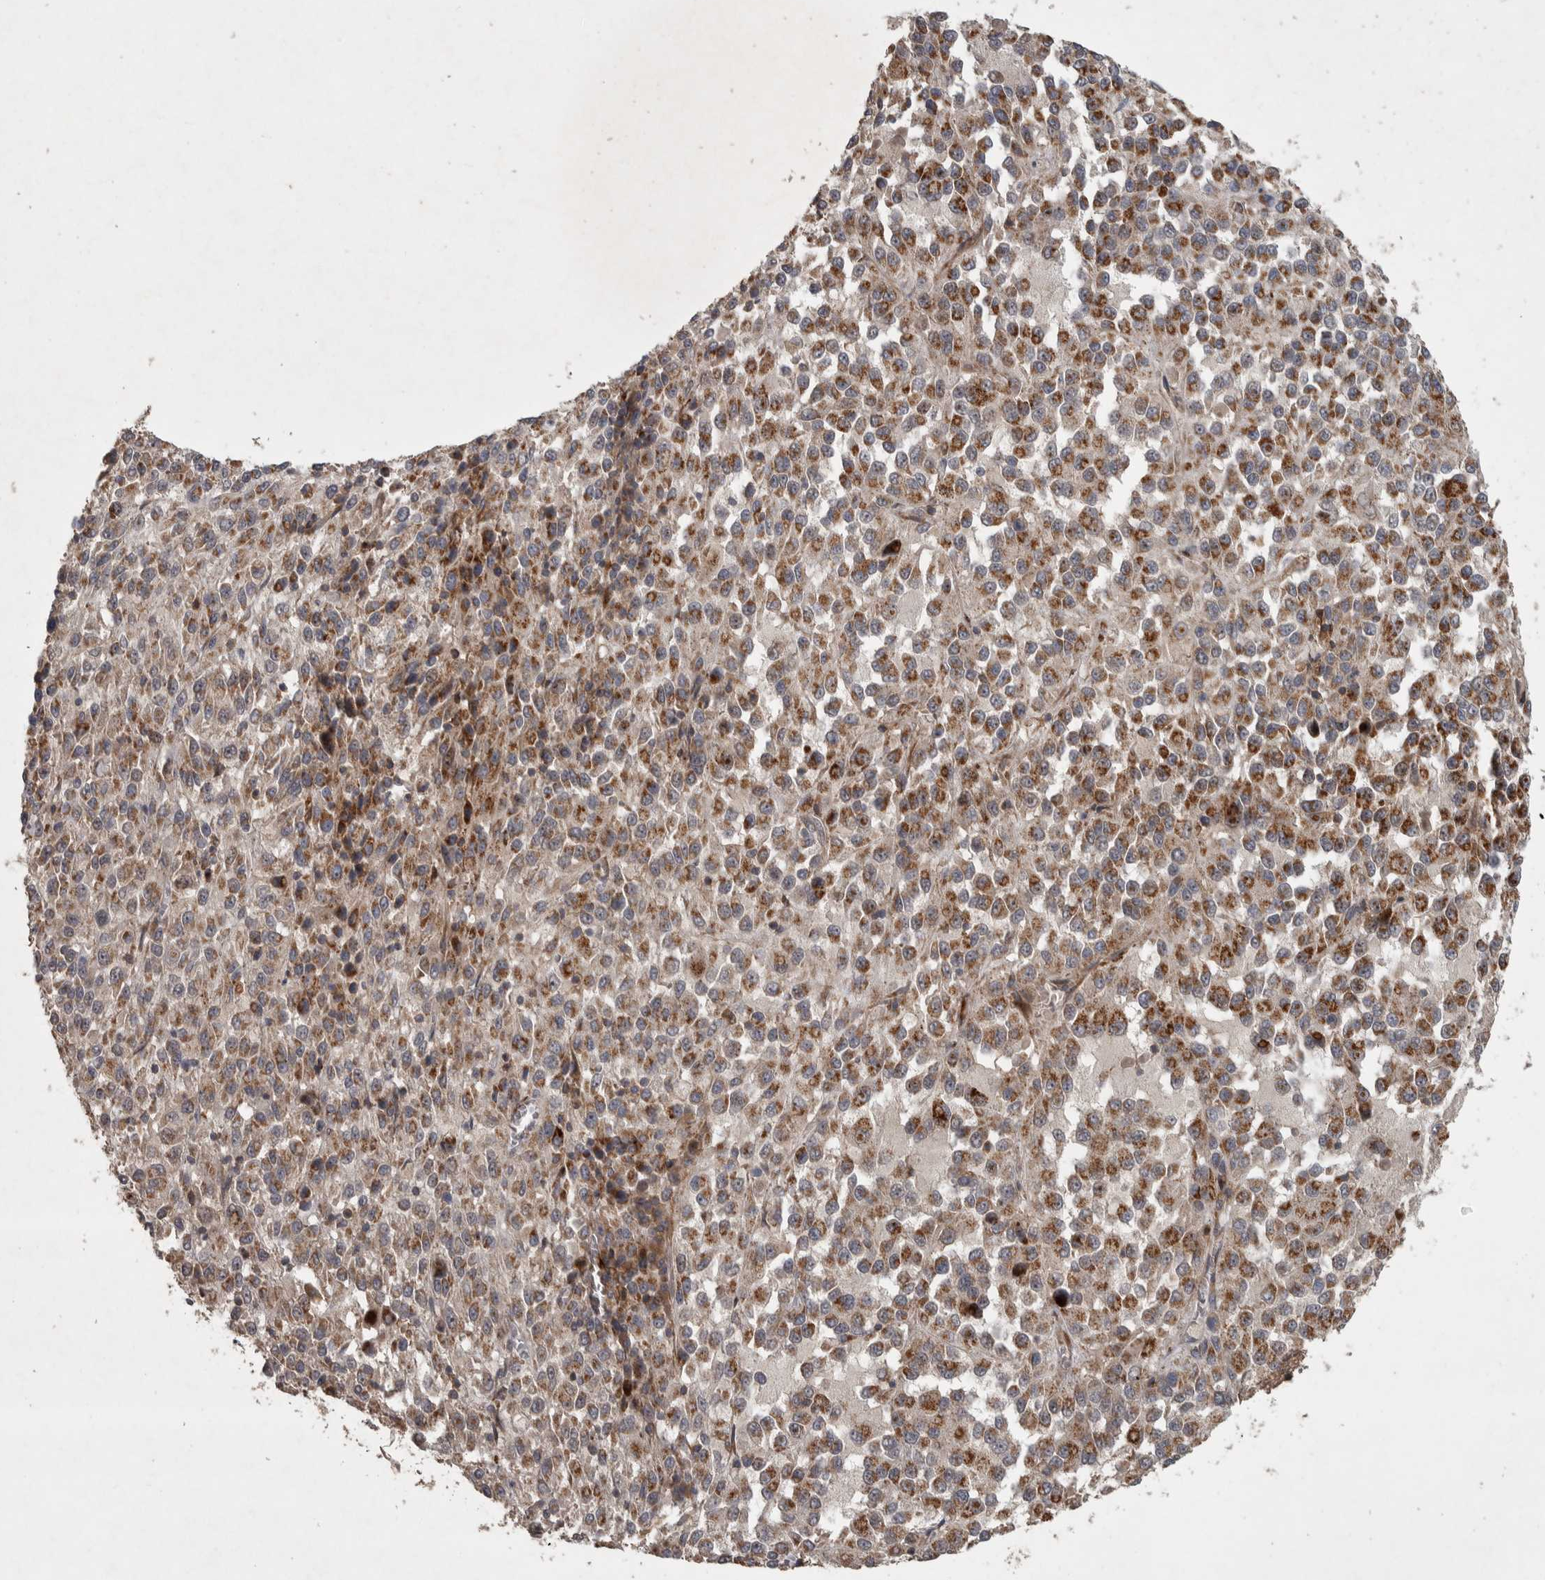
{"staining": {"intensity": "moderate", "quantity": ">75%", "location": "cytoplasmic/membranous"}, "tissue": "melanoma", "cell_type": "Tumor cells", "image_type": "cancer", "snomed": [{"axis": "morphology", "description": "Malignant melanoma, Metastatic site"}, {"axis": "topography", "description": "Lung"}], "caption": "Malignant melanoma (metastatic site) stained with IHC demonstrates moderate cytoplasmic/membranous positivity in approximately >75% of tumor cells.", "gene": "ERAL1", "patient": {"sex": "male", "age": 64}}